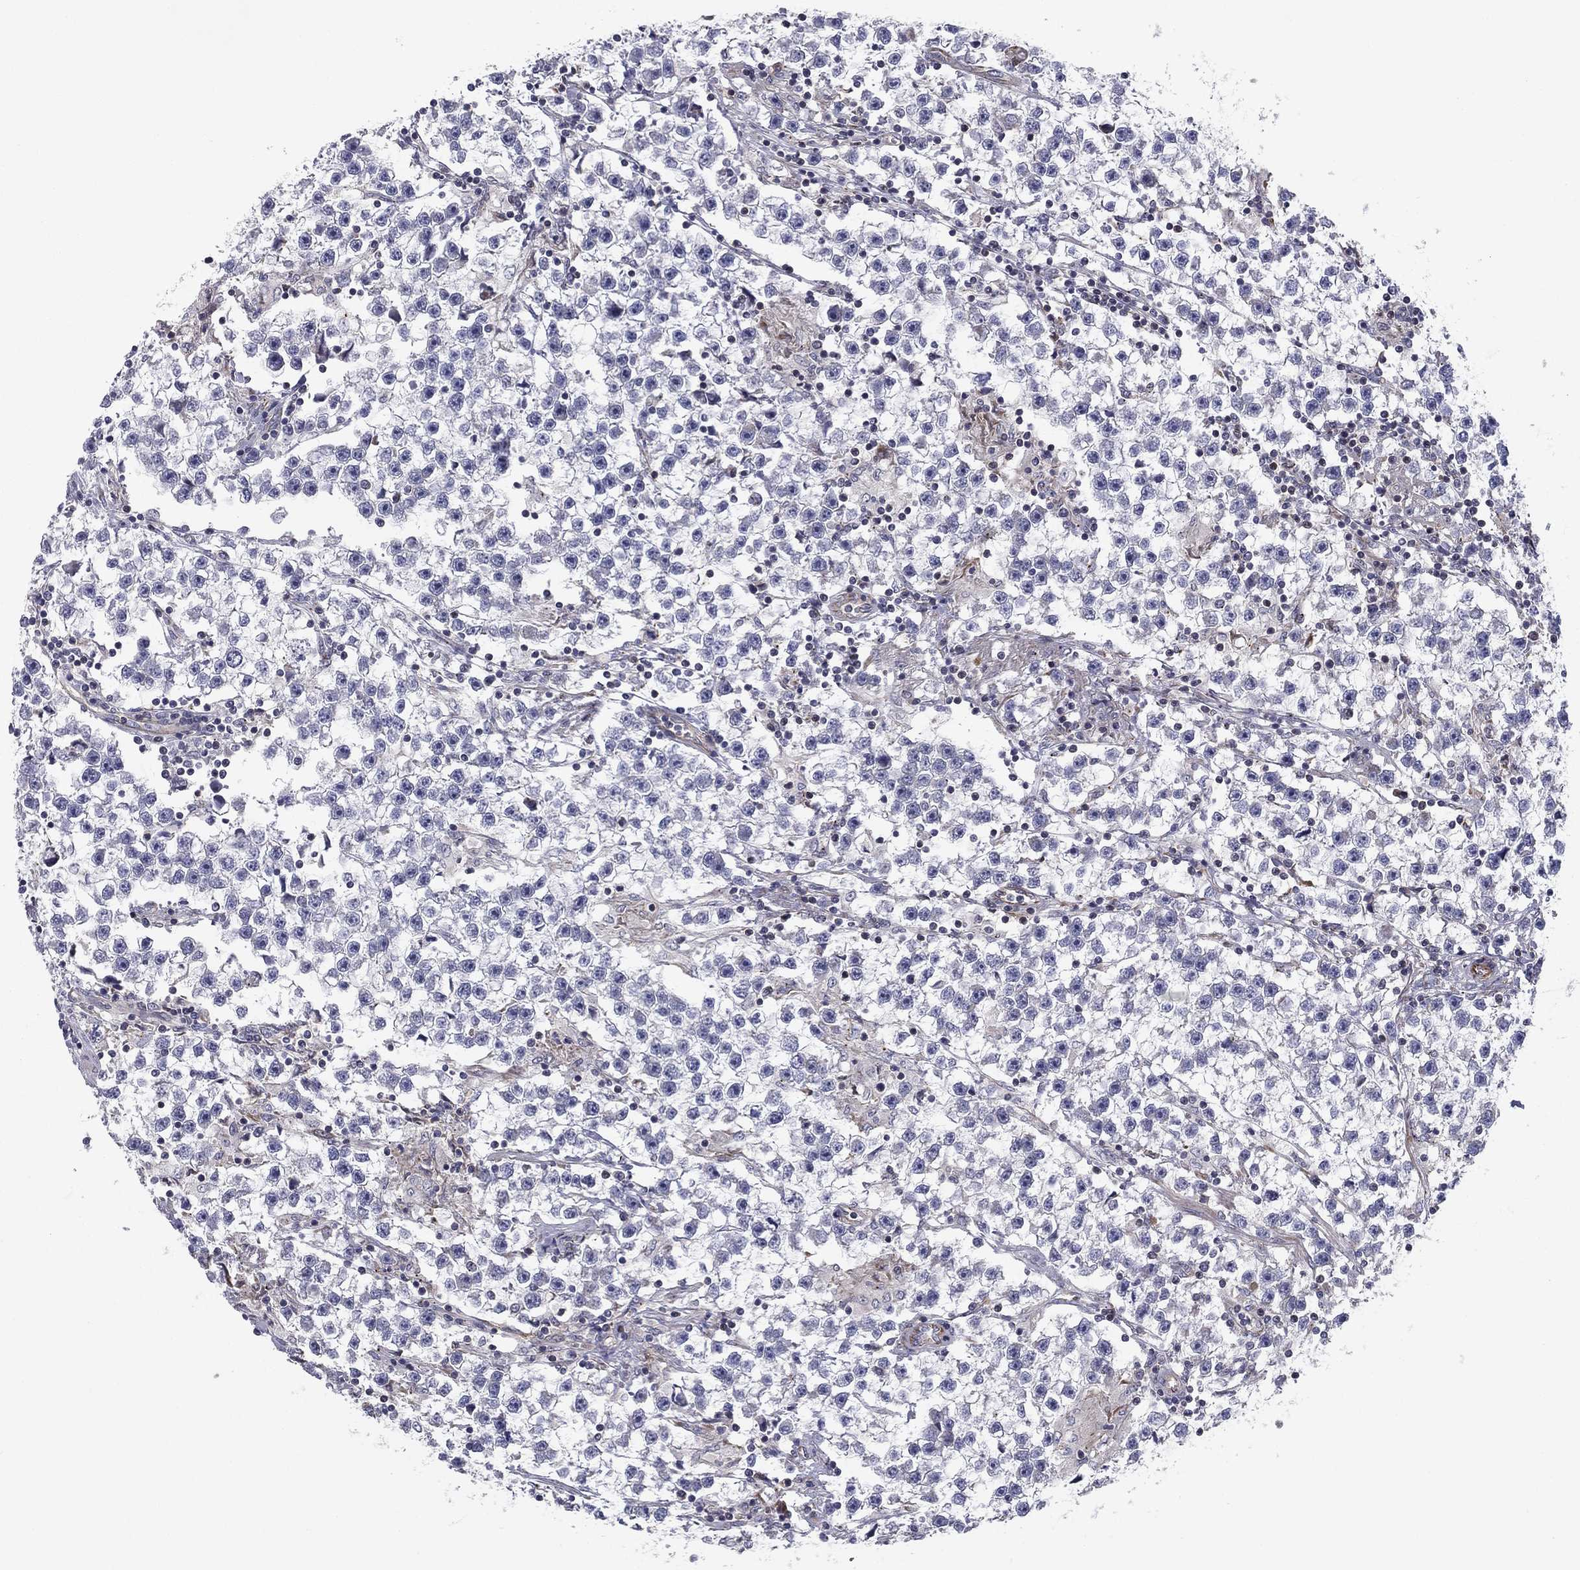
{"staining": {"intensity": "negative", "quantity": "none", "location": "none"}, "tissue": "testis cancer", "cell_type": "Tumor cells", "image_type": "cancer", "snomed": [{"axis": "morphology", "description": "Seminoma, NOS"}, {"axis": "topography", "description": "Testis"}], "caption": "Histopathology image shows no significant protein staining in tumor cells of testis cancer.", "gene": "CLSTN1", "patient": {"sex": "male", "age": 59}}